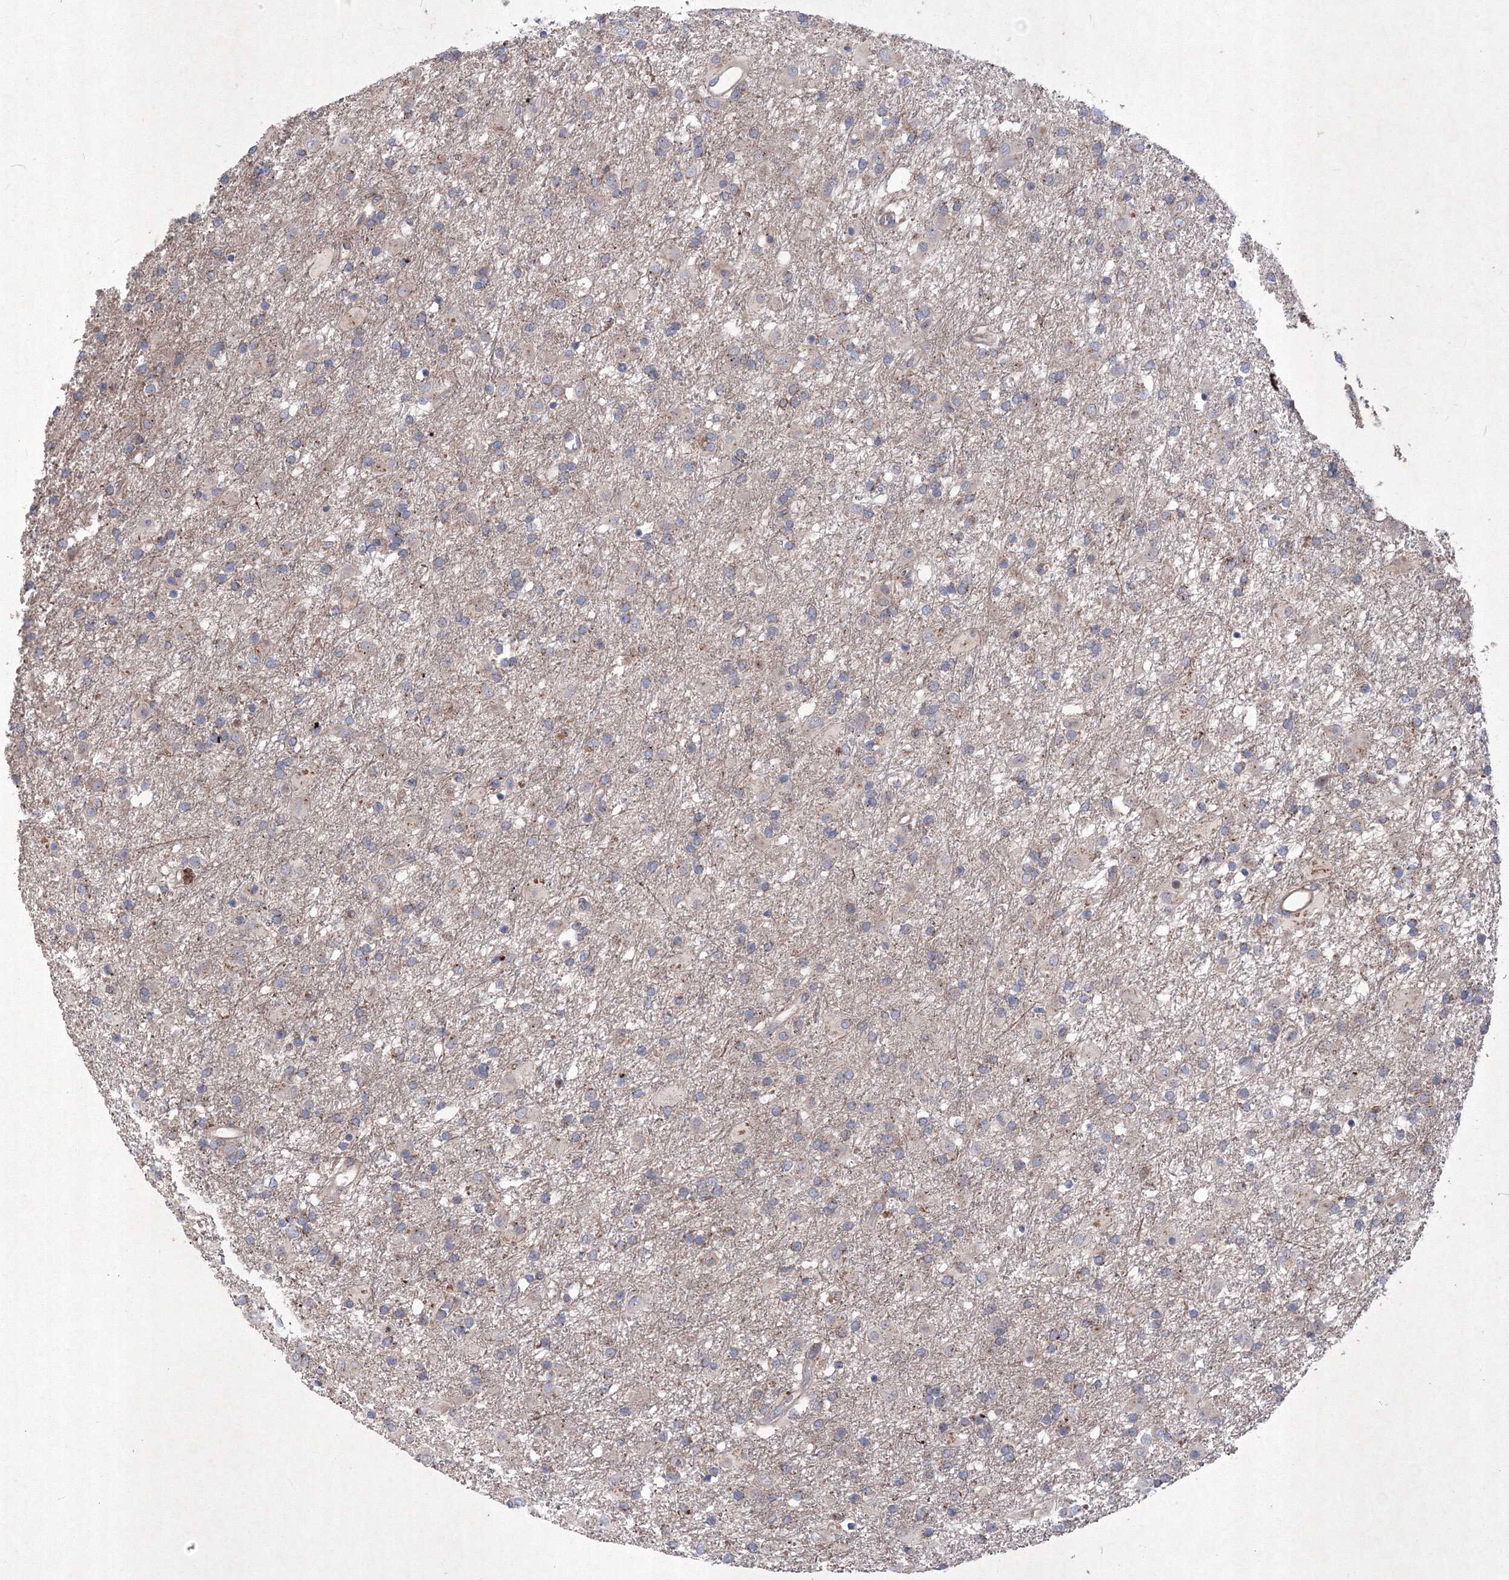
{"staining": {"intensity": "negative", "quantity": "none", "location": "none"}, "tissue": "glioma", "cell_type": "Tumor cells", "image_type": "cancer", "snomed": [{"axis": "morphology", "description": "Glioma, malignant, Low grade"}, {"axis": "topography", "description": "Brain"}], "caption": "Tumor cells are negative for protein expression in human low-grade glioma (malignant). (Immunohistochemistry, brightfield microscopy, high magnification).", "gene": "MTRF1L", "patient": {"sex": "male", "age": 65}}